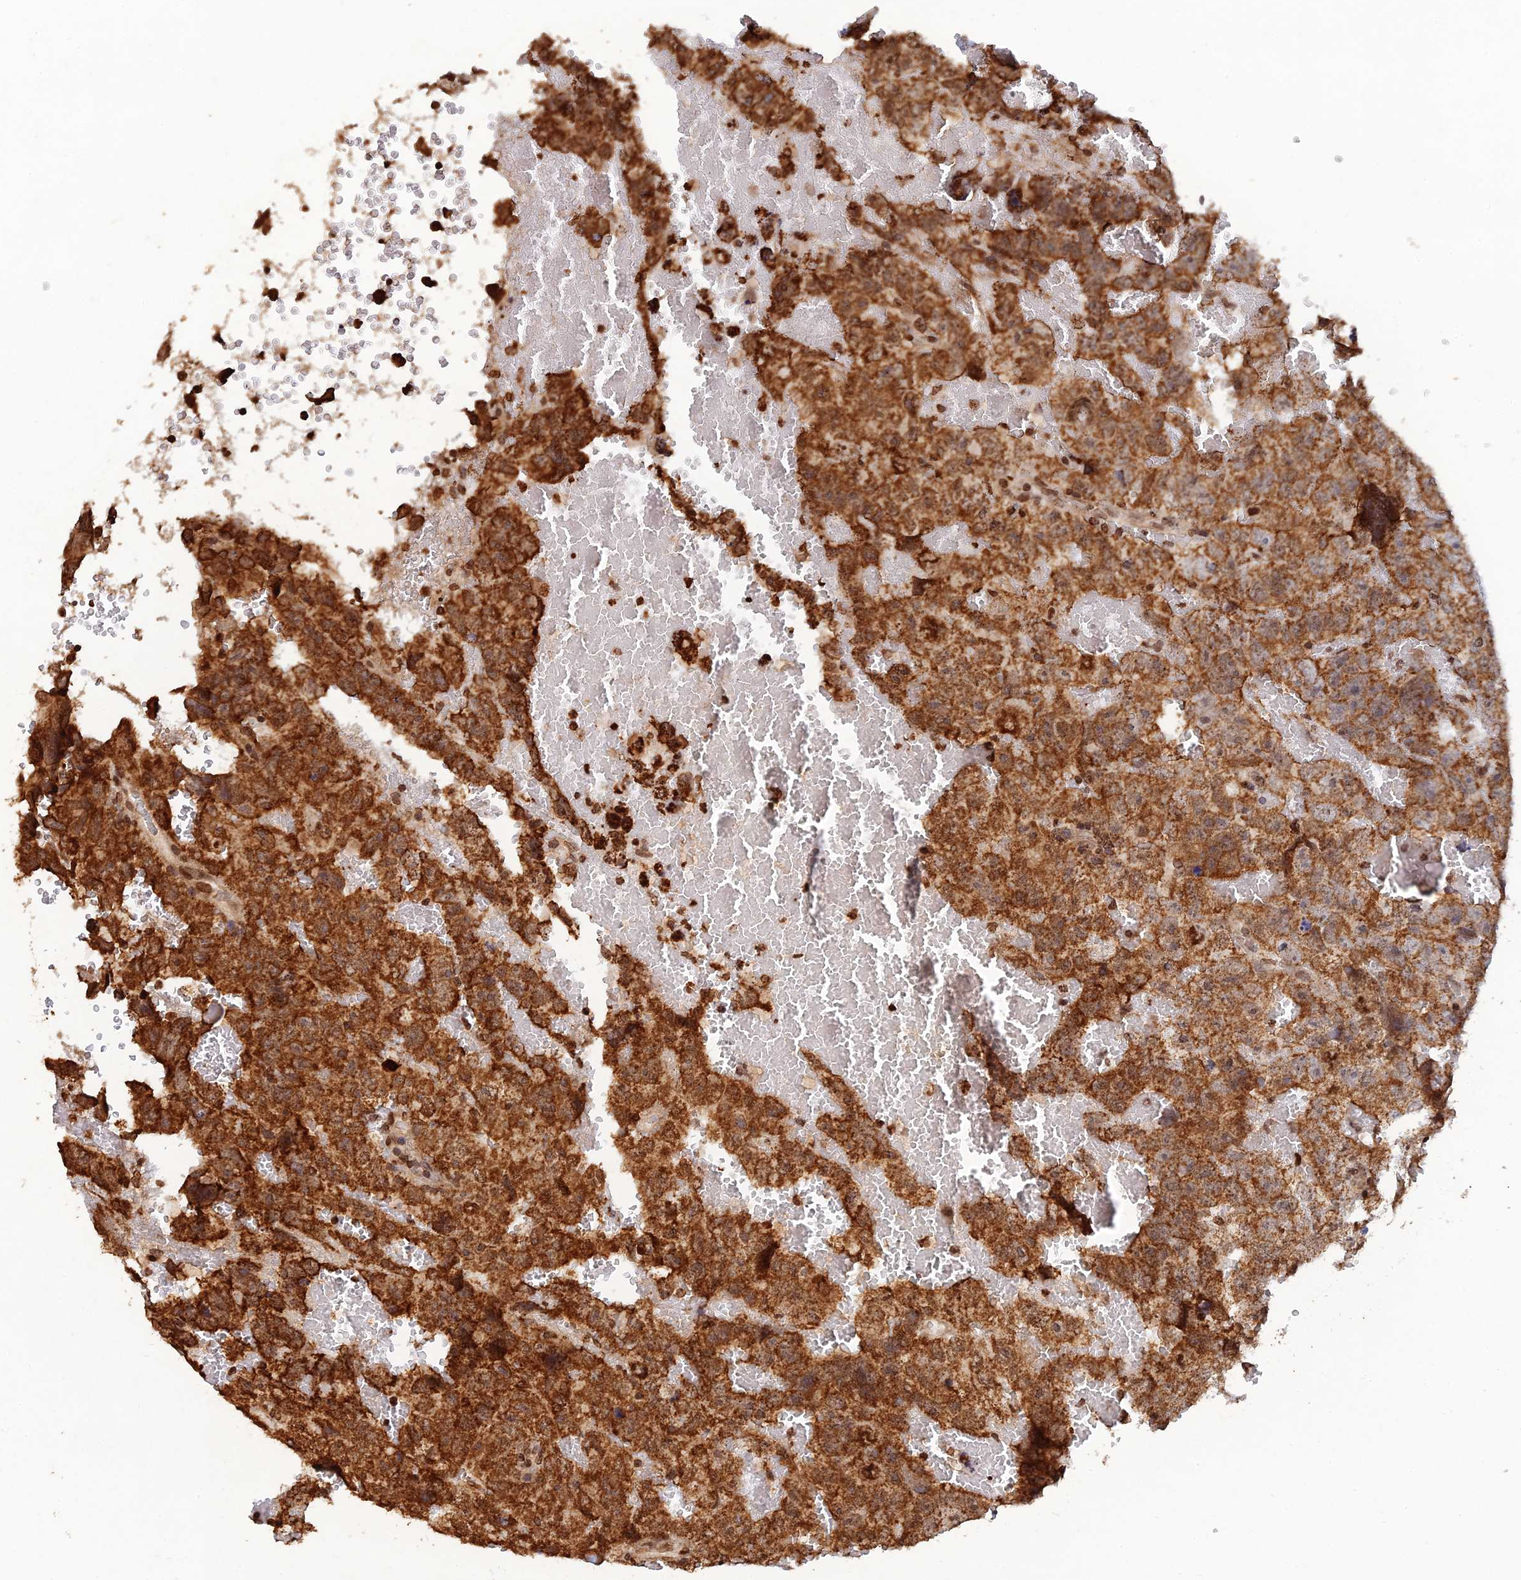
{"staining": {"intensity": "strong", "quantity": ">75%", "location": "cytoplasmic/membranous"}, "tissue": "testis cancer", "cell_type": "Tumor cells", "image_type": "cancer", "snomed": [{"axis": "morphology", "description": "Carcinoma, Embryonal, NOS"}, {"axis": "topography", "description": "Testis"}], "caption": "Testis embryonal carcinoma stained with a brown dye exhibits strong cytoplasmic/membranous positive expression in approximately >75% of tumor cells.", "gene": "RELCH", "patient": {"sex": "male", "age": 45}}